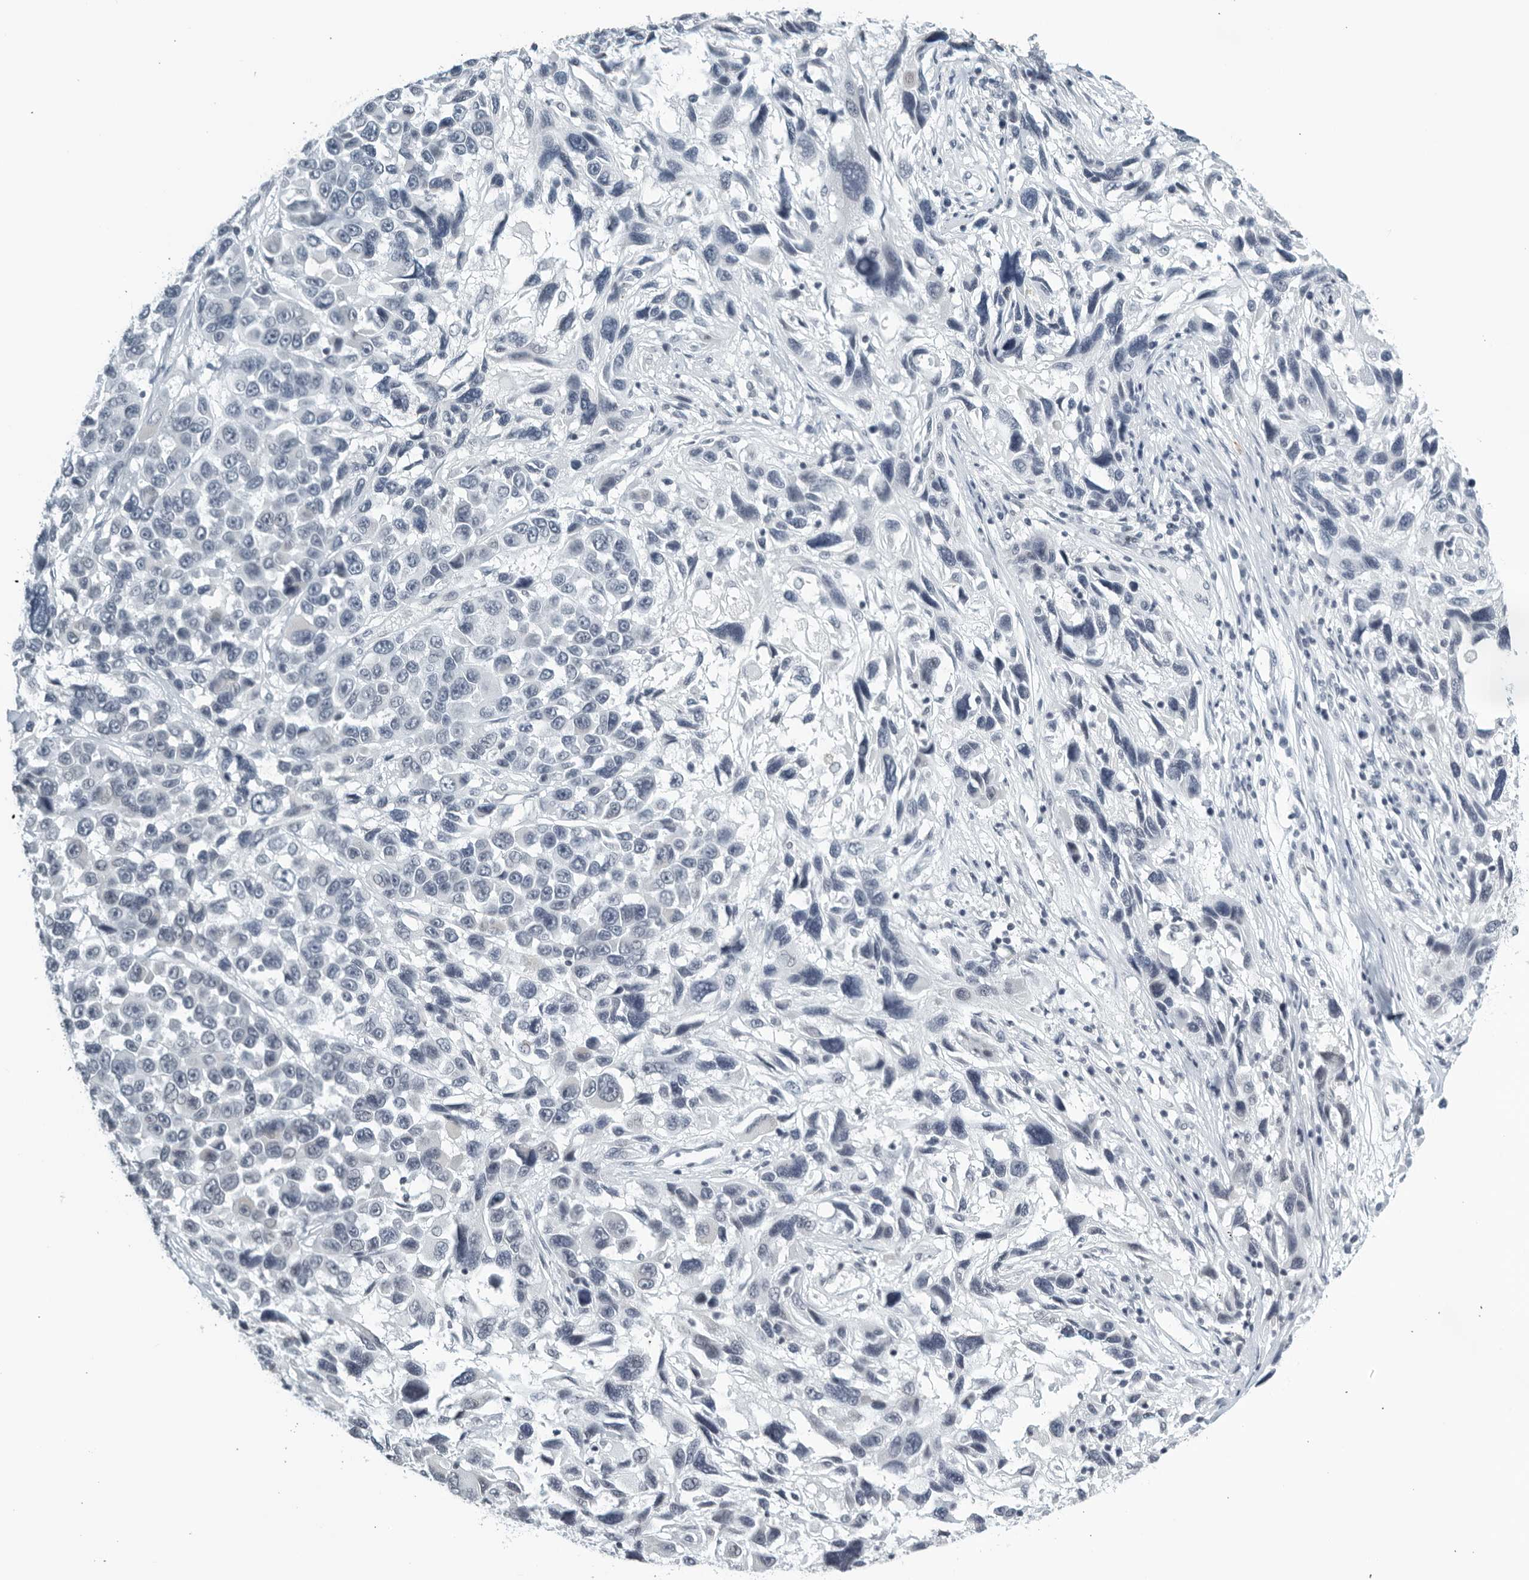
{"staining": {"intensity": "negative", "quantity": "none", "location": "none"}, "tissue": "melanoma", "cell_type": "Tumor cells", "image_type": "cancer", "snomed": [{"axis": "morphology", "description": "Malignant melanoma, NOS"}, {"axis": "topography", "description": "Skin"}], "caption": "Immunohistochemistry (IHC) of human melanoma displays no positivity in tumor cells.", "gene": "KLK7", "patient": {"sex": "male", "age": 53}}